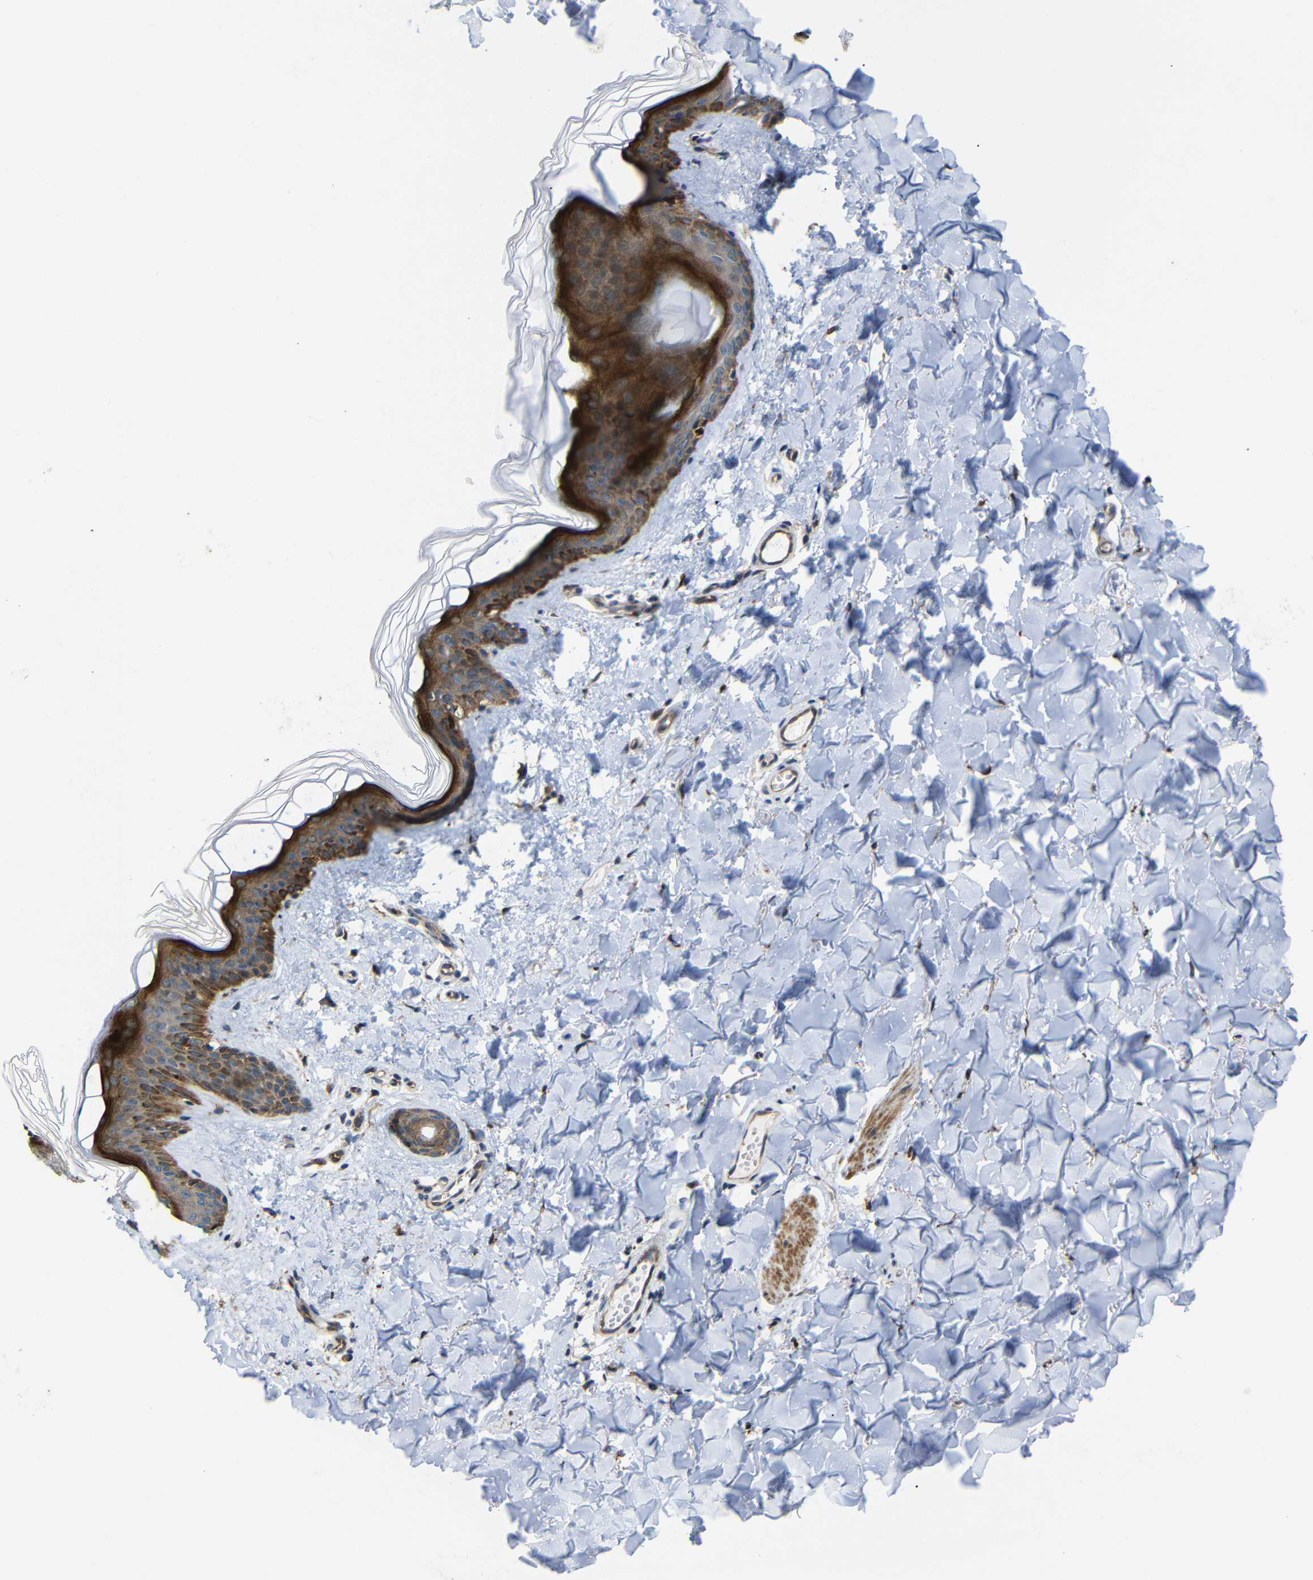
{"staining": {"intensity": "moderate", "quantity": ">75%", "location": "cytoplasmic/membranous"}, "tissue": "skin", "cell_type": "Fibroblasts", "image_type": "normal", "snomed": [{"axis": "morphology", "description": "Normal tissue, NOS"}, {"axis": "topography", "description": "Skin"}], "caption": "Approximately >75% of fibroblasts in unremarkable human skin reveal moderate cytoplasmic/membranous protein staining as visualized by brown immunohistochemical staining.", "gene": "P3H2", "patient": {"sex": "female", "age": 41}}